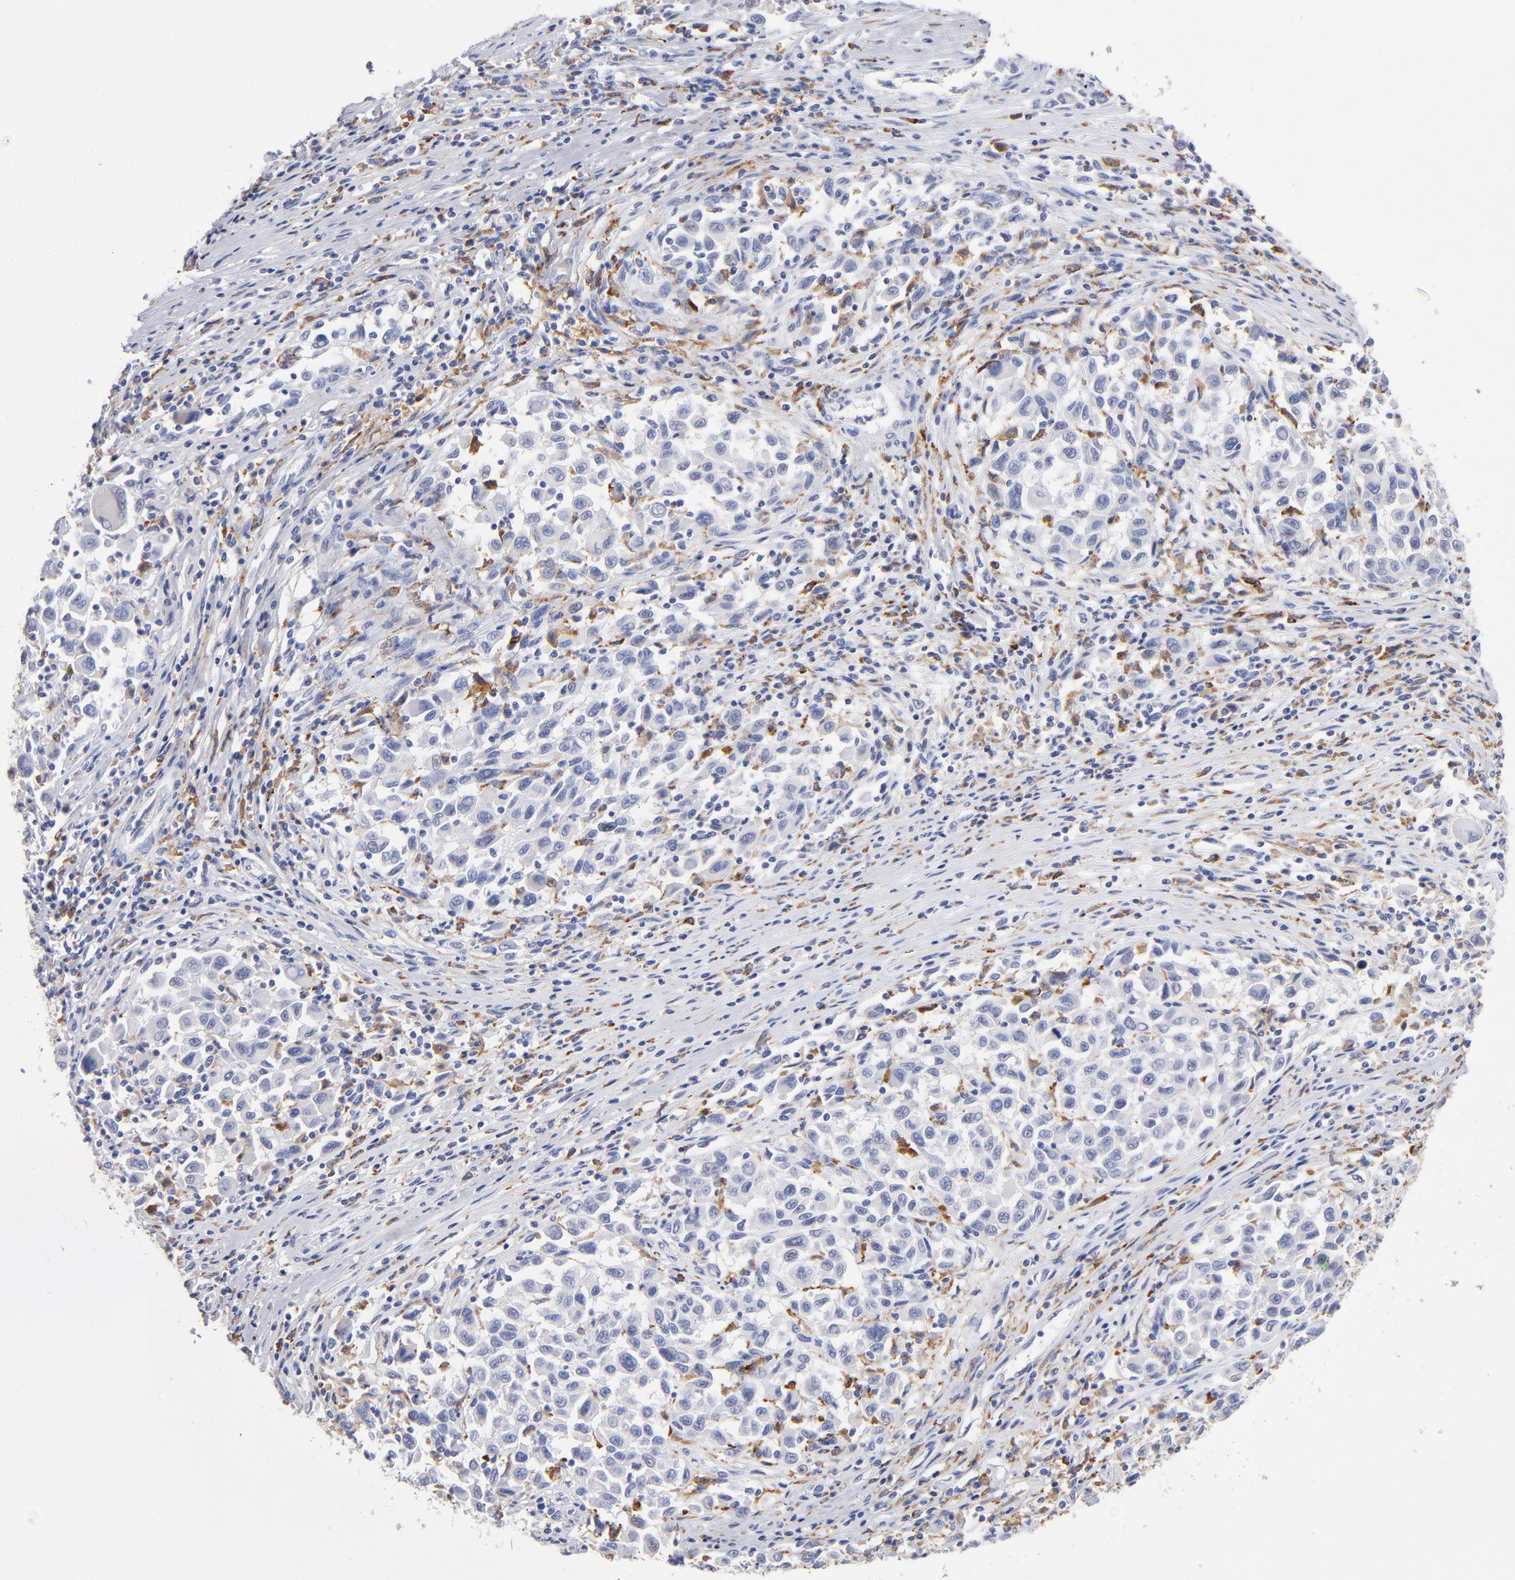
{"staining": {"intensity": "negative", "quantity": "none", "location": "none"}, "tissue": "melanoma", "cell_type": "Tumor cells", "image_type": "cancer", "snomed": [{"axis": "morphology", "description": "Malignant melanoma, Metastatic site"}, {"axis": "topography", "description": "Lymph node"}], "caption": "This micrograph is of melanoma stained with immunohistochemistry (IHC) to label a protein in brown with the nuclei are counter-stained blue. There is no staining in tumor cells.", "gene": "CD180", "patient": {"sex": "male", "age": 61}}